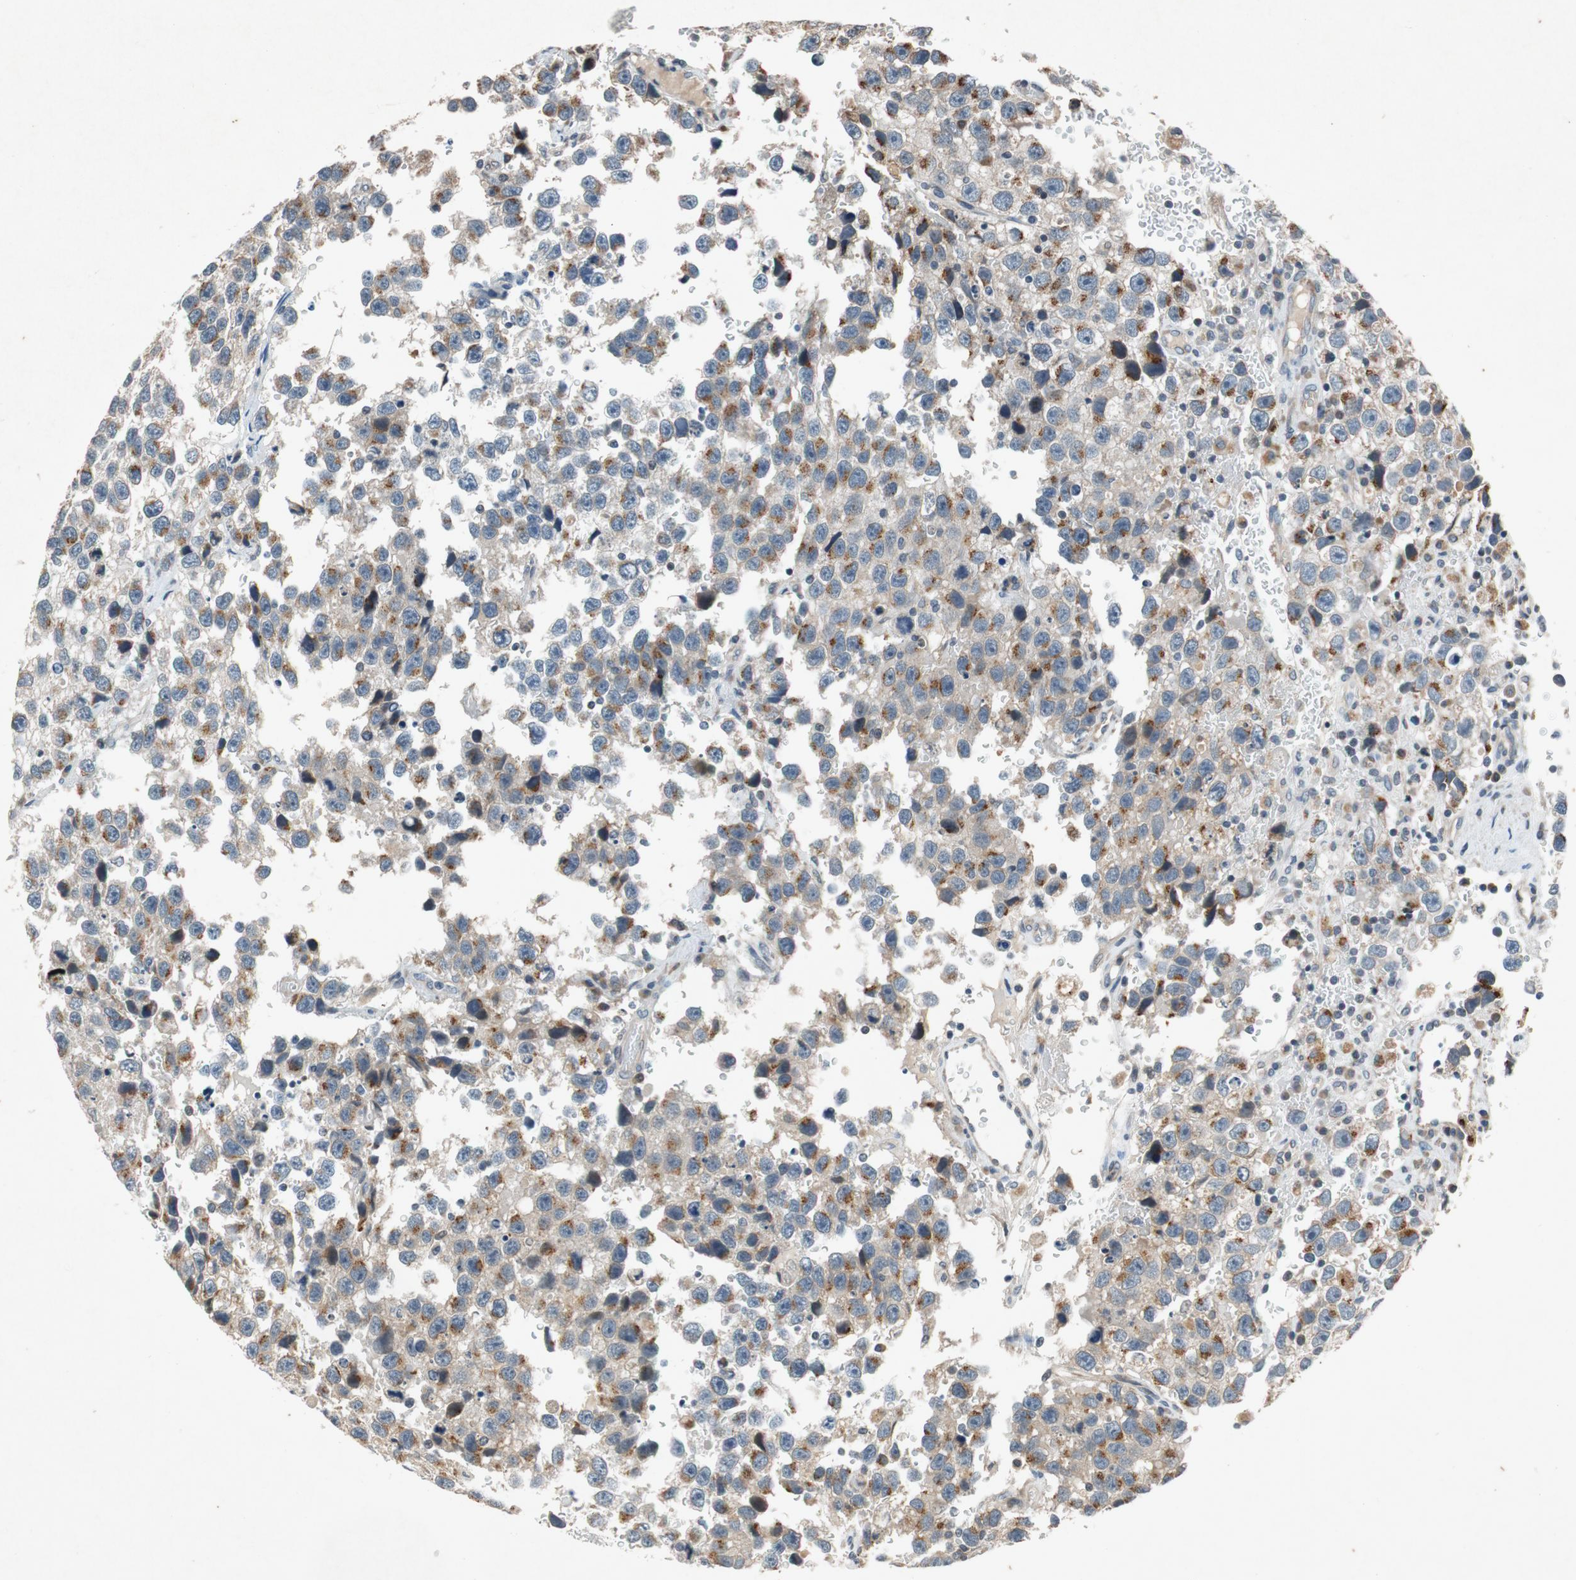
{"staining": {"intensity": "moderate", "quantity": ">75%", "location": "cytoplasmic/membranous"}, "tissue": "testis cancer", "cell_type": "Tumor cells", "image_type": "cancer", "snomed": [{"axis": "morphology", "description": "Seminoma, NOS"}, {"axis": "topography", "description": "Testis"}], "caption": "Testis cancer (seminoma) stained for a protein exhibits moderate cytoplasmic/membranous positivity in tumor cells. The staining is performed using DAB (3,3'-diaminobenzidine) brown chromogen to label protein expression. The nuclei are counter-stained blue using hematoxylin.", "gene": "ATP2C1", "patient": {"sex": "male", "age": 33}}